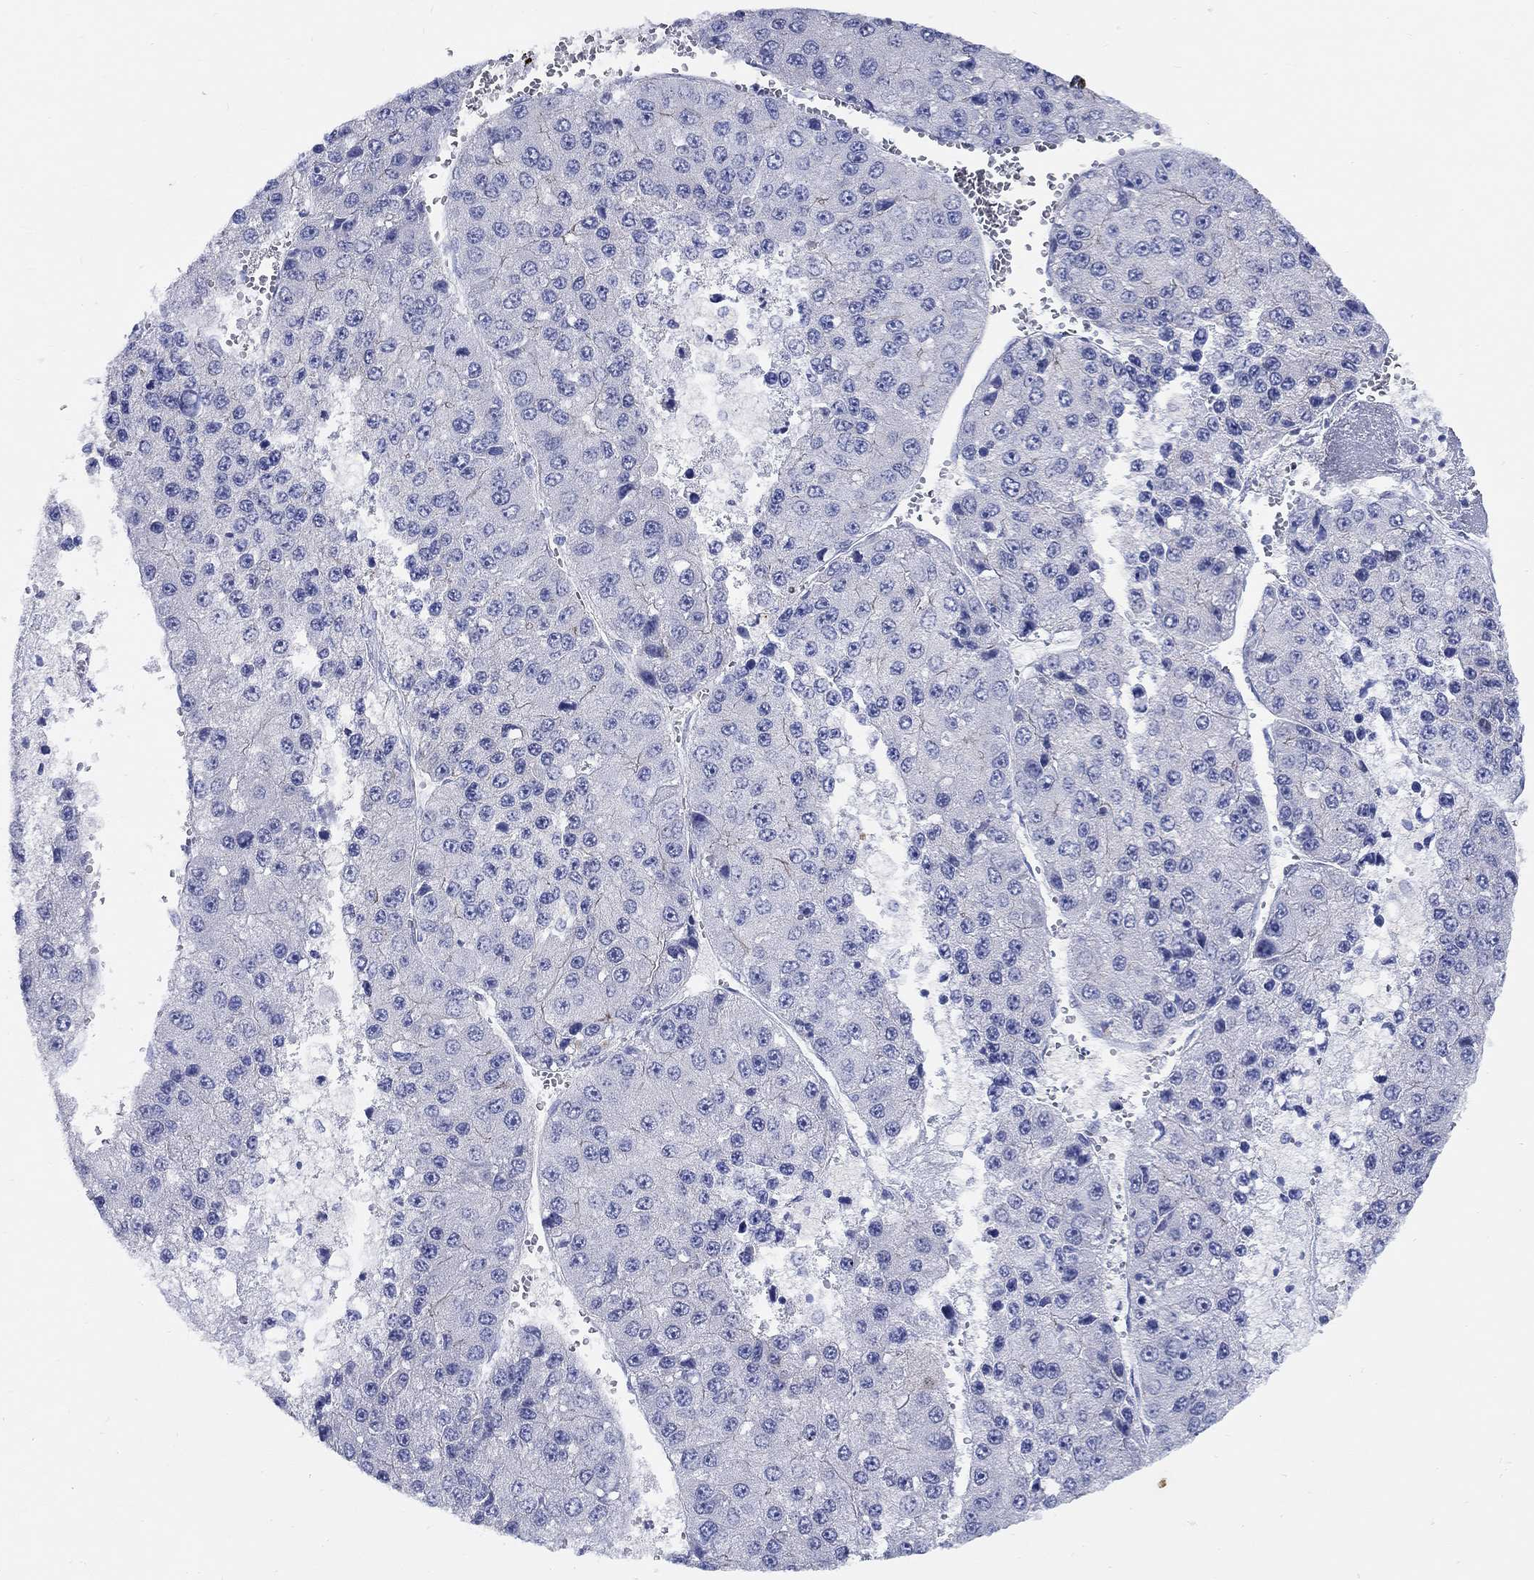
{"staining": {"intensity": "negative", "quantity": "none", "location": "none"}, "tissue": "liver cancer", "cell_type": "Tumor cells", "image_type": "cancer", "snomed": [{"axis": "morphology", "description": "Carcinoma, Hepatocellular, NOS"}, {"axis": "topography", "description": "Liver"}], "caption": "The immunohistochemistry (IHC) histopathology image has no significant positivity in tumor cells of liver cancer (hepatocellular carcinoma) tissue.", "gene": "RAP1GAP", "patient": {"sex": "female", "age": 73}}